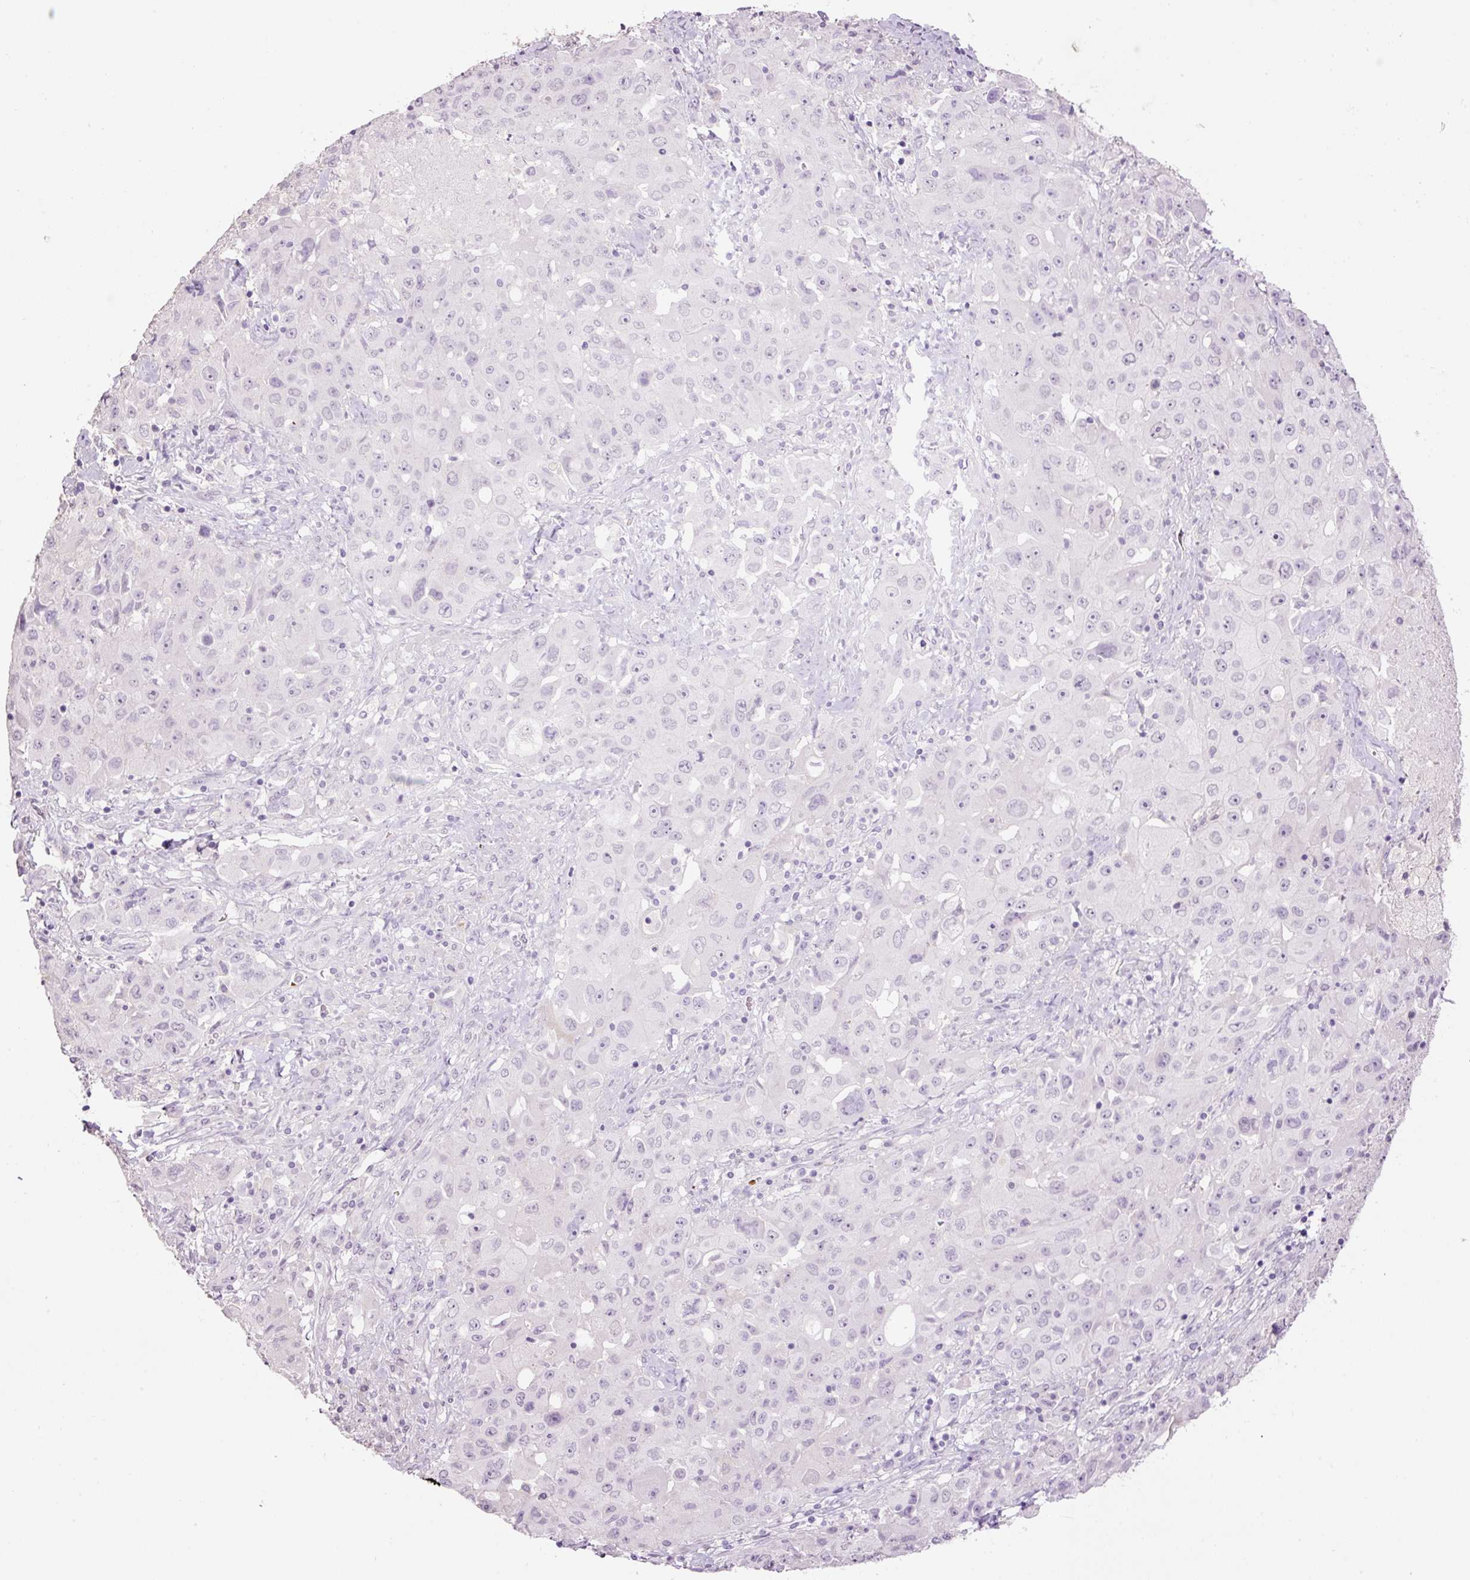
{"staining": {"intensity": "negative", "quantity": "none", "location": "none"}, "tissue": "lung cancer", "cell_type": "Tumor cells", "image_type": "cancer", "snomed": [{"axis": "morphology", "description": "Squamous cell carcinoma, NOS"}, {"axis": "topography", "description": "Lung"}], "caption": "Immunohistochemistry (IHC) micrograph of neoplastic tissue: lung cancer (squamous cell carcinoma) stained with DAB displays no significant protein staining in tumor cells. (DAB (3,3'-diaminobenzidine) IHC, high magnification).", "gene": "LY6G6D", "patient": {"sex": "male", "age": 63}}